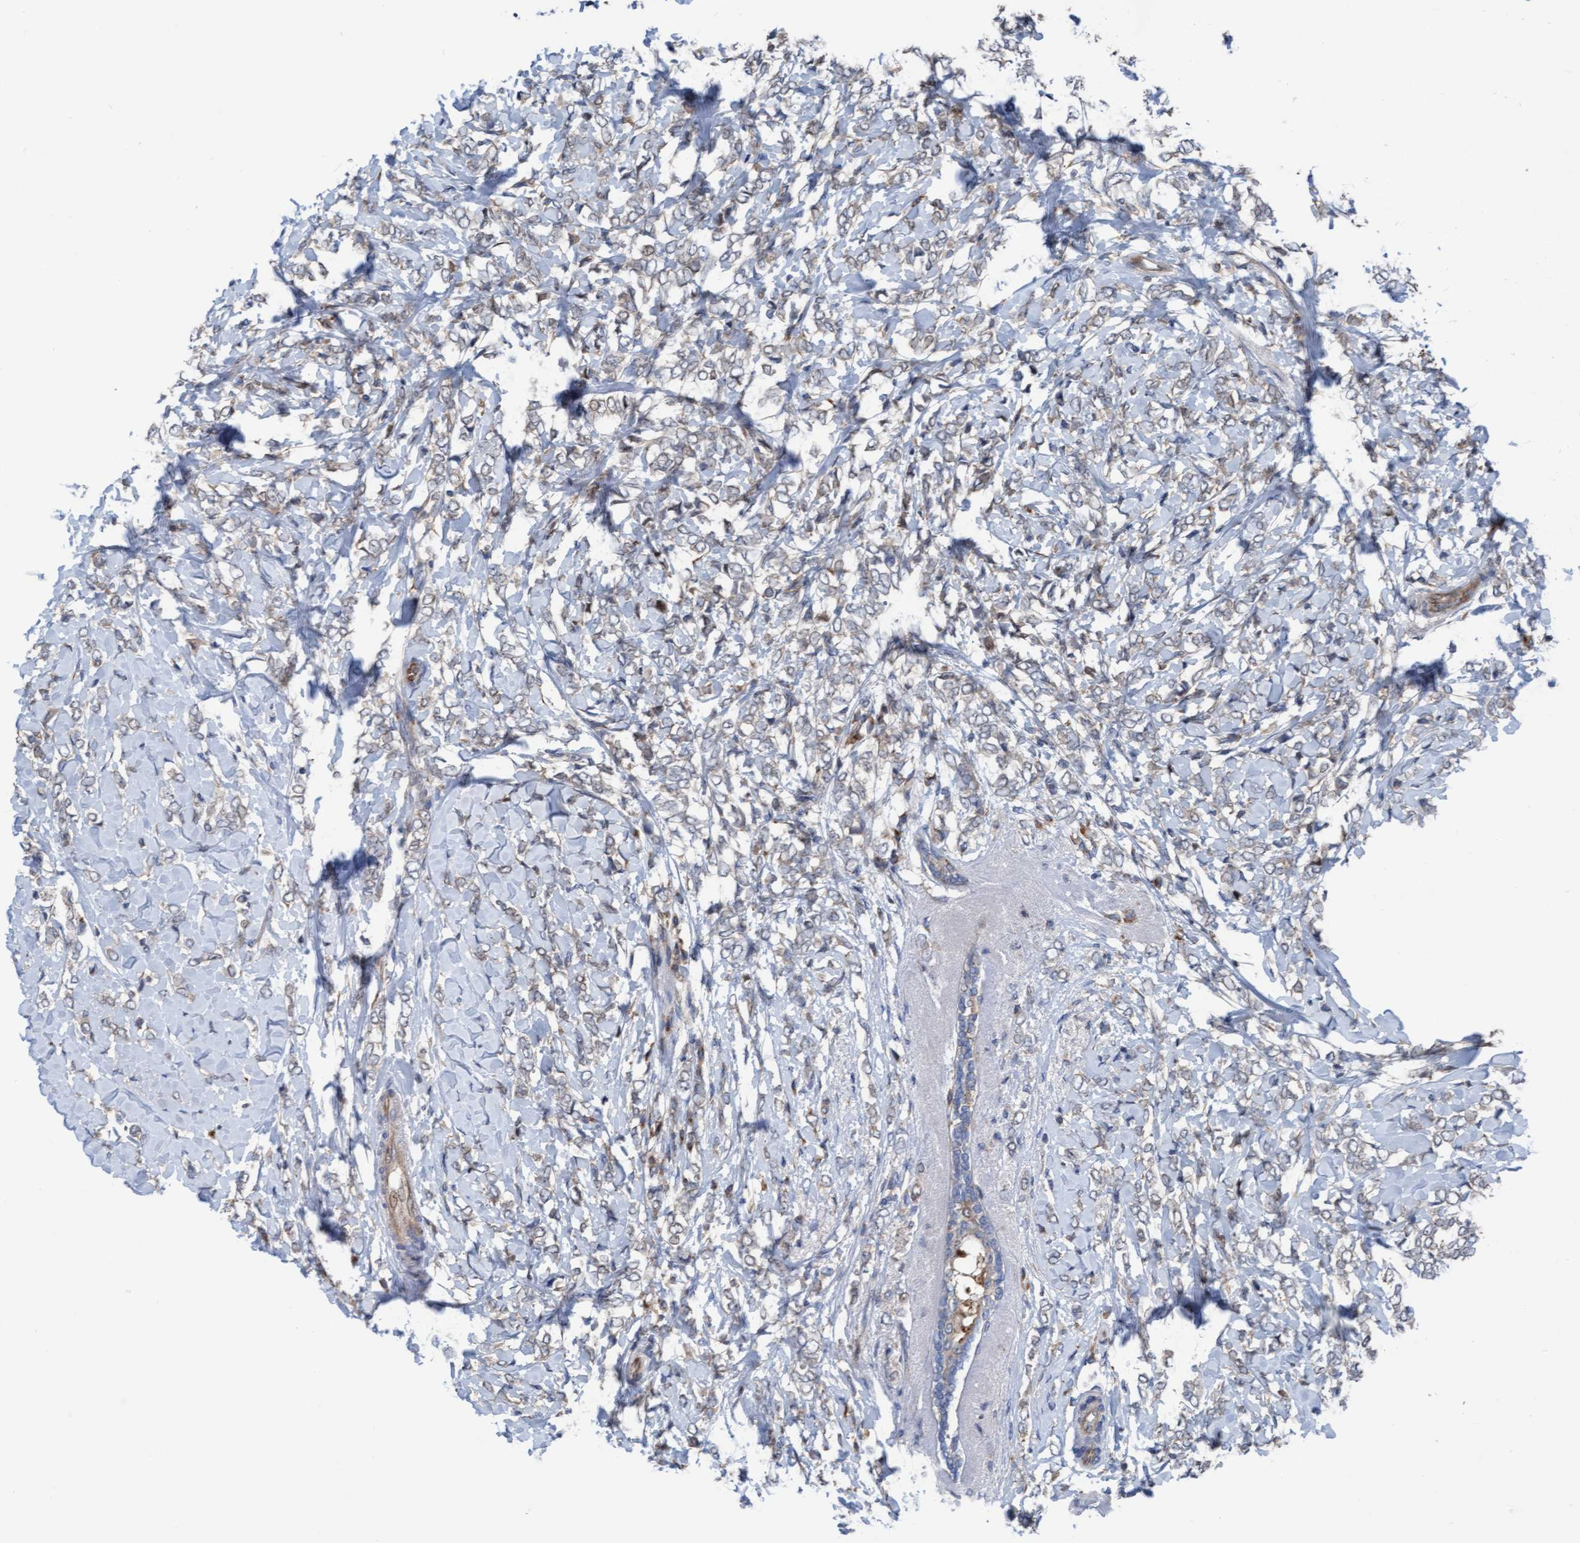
{"staining": {"intensity": "weak", "quantity": "<25%", "location": "cytoplasmic/membranous"}, "tissue": "breast cancer", "cell_type": "Tumor cells", "image_type": "cancer", "snomed": [{"axis": "morphology", "description": "Normal tissue, NOS"}, {"axis": "morphology", "description": "Lobular carcinoma"}, {"axis": "topography", "description": "Breast"}], "caption": "Immunohistochemical staining of human lobular carcinoma (breast) shows no significant expression in tumor cells.", "gene": "KLHL26", "patient": {"sex": "female", "age": 47}}